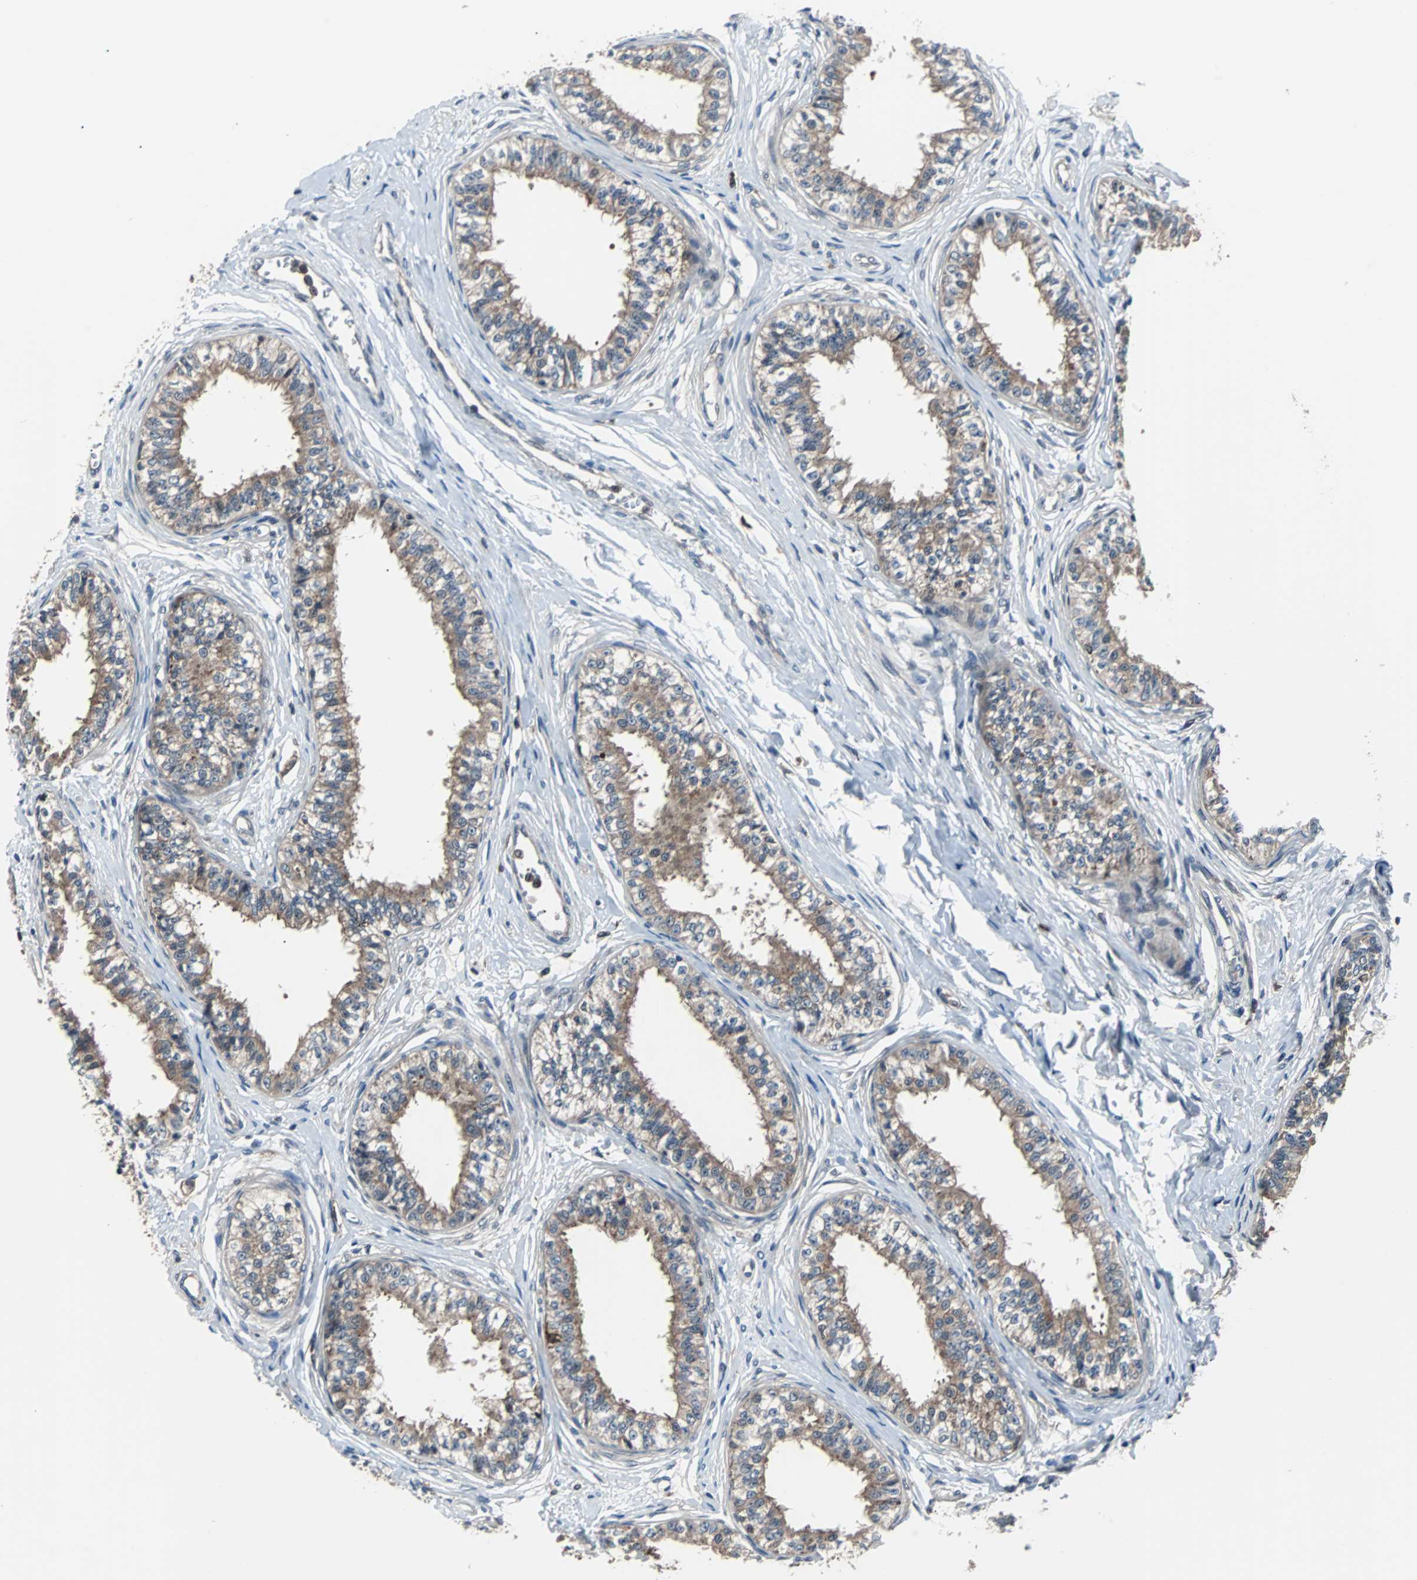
{"staining": {"intensity": "moderate", "quantity": ">75%", "location": "cytoplasmic/membranous"}, "tissue": "epididymis", "cell_type": "Glandular cells", "image_type": "normal", "snomed": [{"axis": "morphology", "description": "Normal tissue, NOS"}, {"axis": "morphology", "description": "Adenocarcinoma, metastatic, NOS"}, {"axis": "topography", "description": "Testis"}, {"axis": "topography", "description": "Epididymis"}], "caption": "Glandular cells demonstrate medium levels of moderate cytoplasmic/membranous positivity in about >75% of cells in normal epididymis.", "gene": "PAK1", "patient": {"sex": "male", "age": 26}}